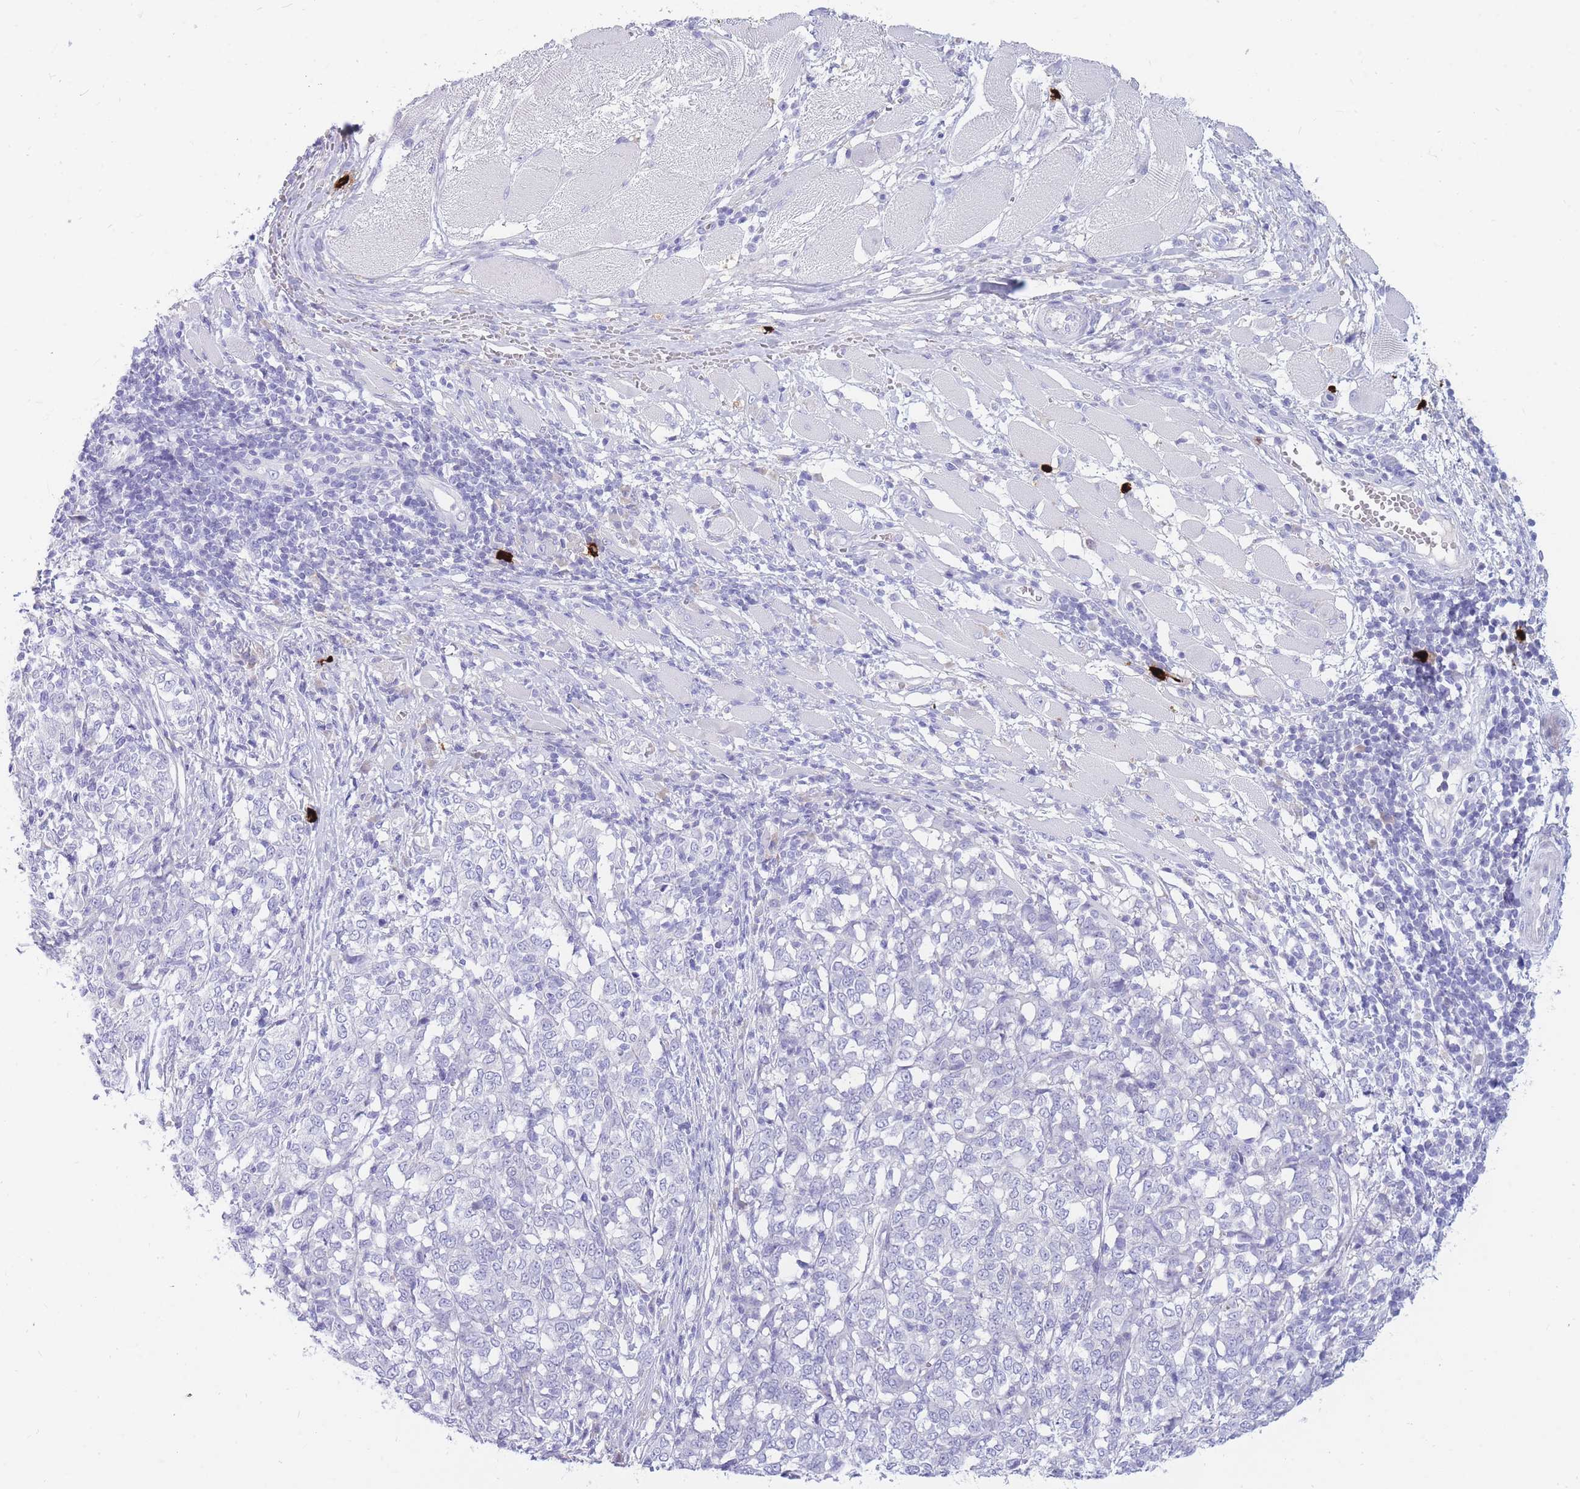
{"staining": {"intensity": "negative", "quantity": "none", "location": "none"}, "tissue": "melanoma", "cell_type": "Tumor cells", "image_type": "cancer", "snomed": [{"axis": "morphology", "description": "Malignant melanoma, NOS"}, {"axis": "topography", "description": "Skin"}], "caption": "DAB immunohistochemical staining of malignant melanoma demonstrates no significant expression in tumor cells.", "gene": "TPSD1", "patient": {"sex": "female", "age": 72}}